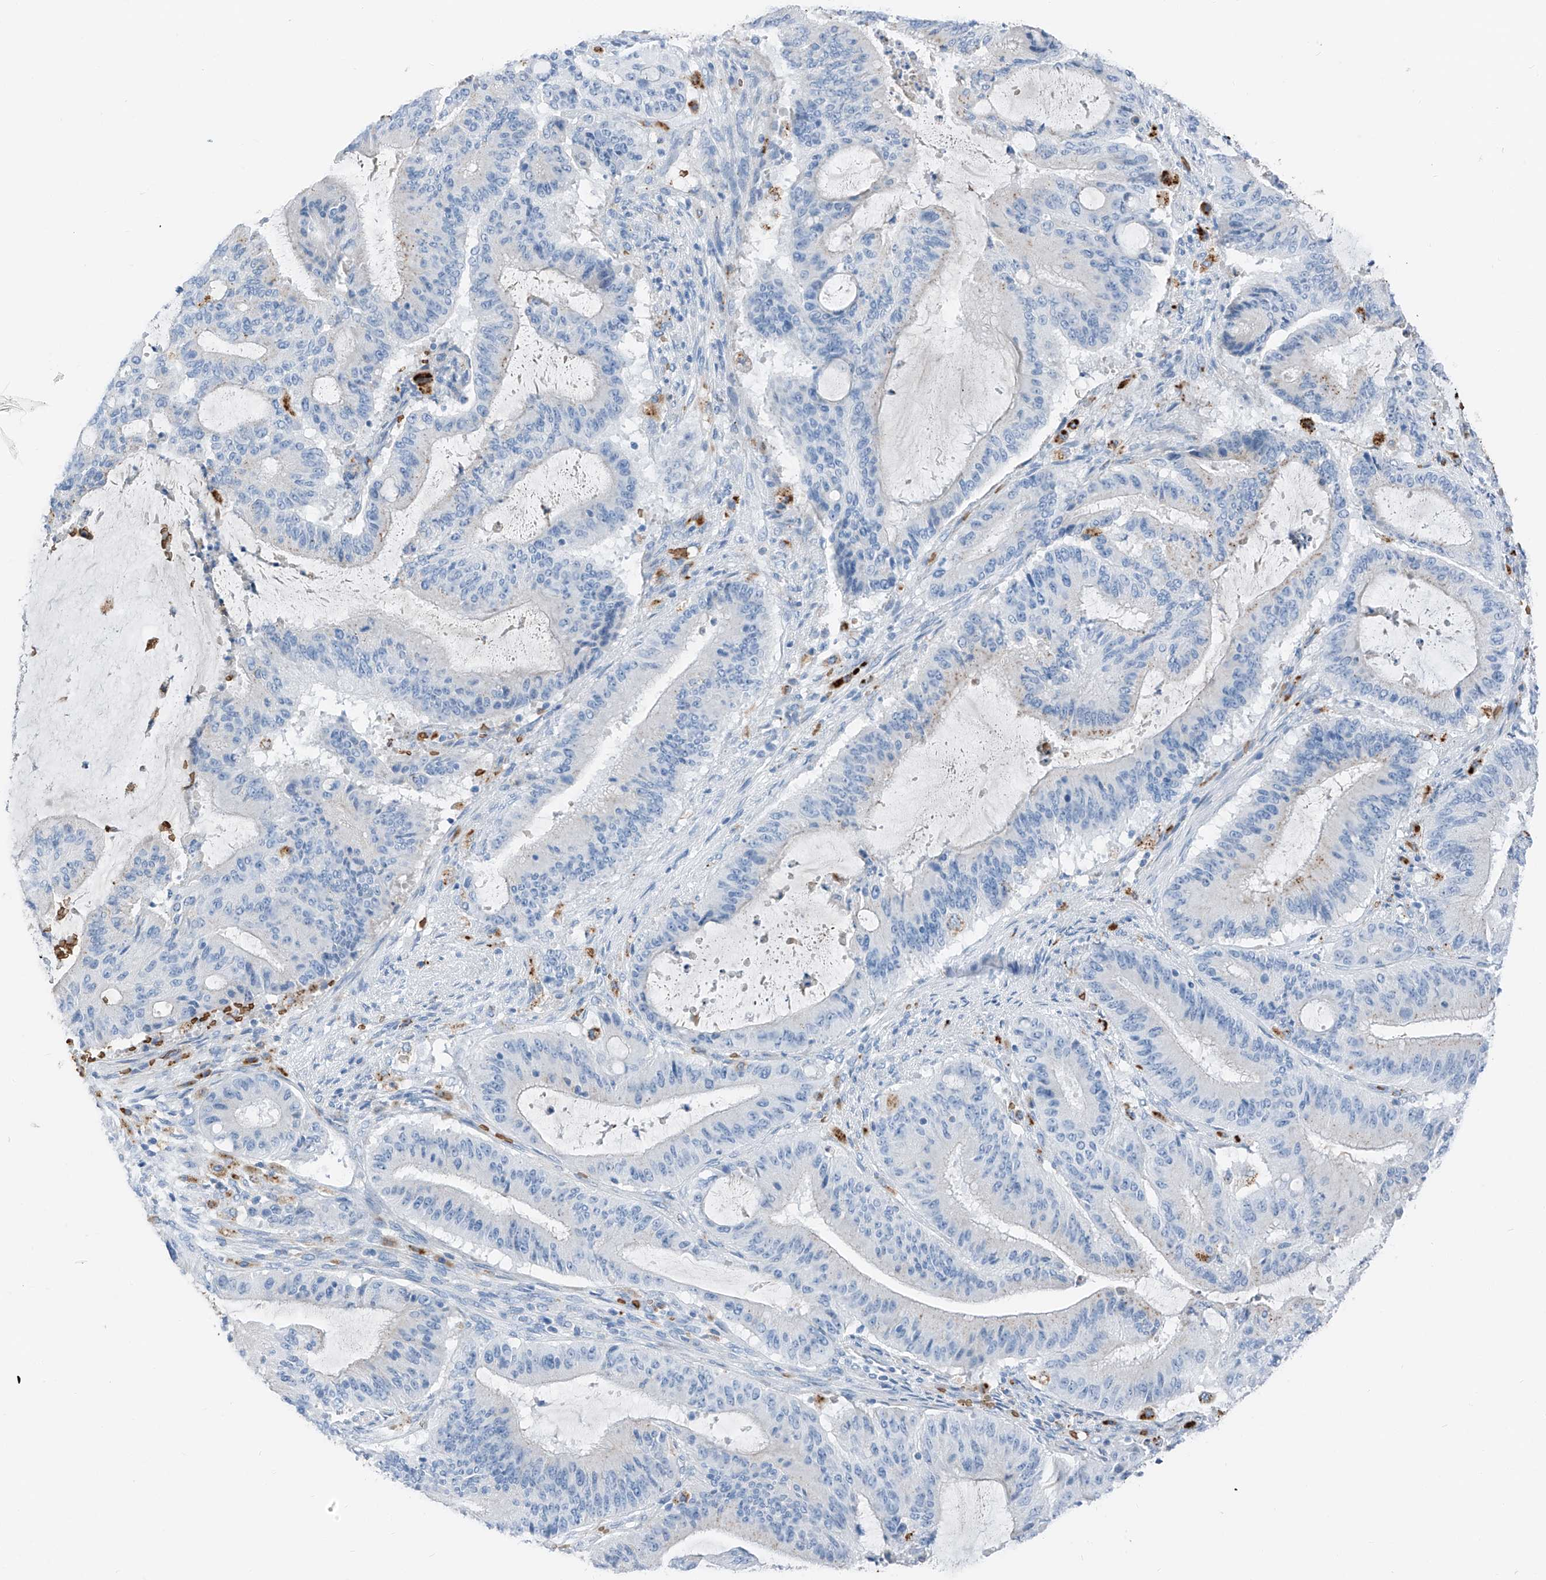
{"staining": {"intensity": "negative", "quantity": "none", "location": "none"}, "tissue": "liver cancer", "cell_type": "Tumor cells", "image_type": "cancer", "snomed": [{"axis": "morphology", "description": "Normal tissue, NOS"}, {"axis": "morphology", "description": "Cholangiocarcinoma"}, {"axis": "topography", "description": "Liver"}, {"axis": "topography", "description": "Peripheral nerve tissue"}], "caption": "Micrograph shows no significant protein staining in tumor cells of cholangiocarcinoma (liver).", "gene": "PRSS23", "patient": {"sex": "female", "age": 73}}